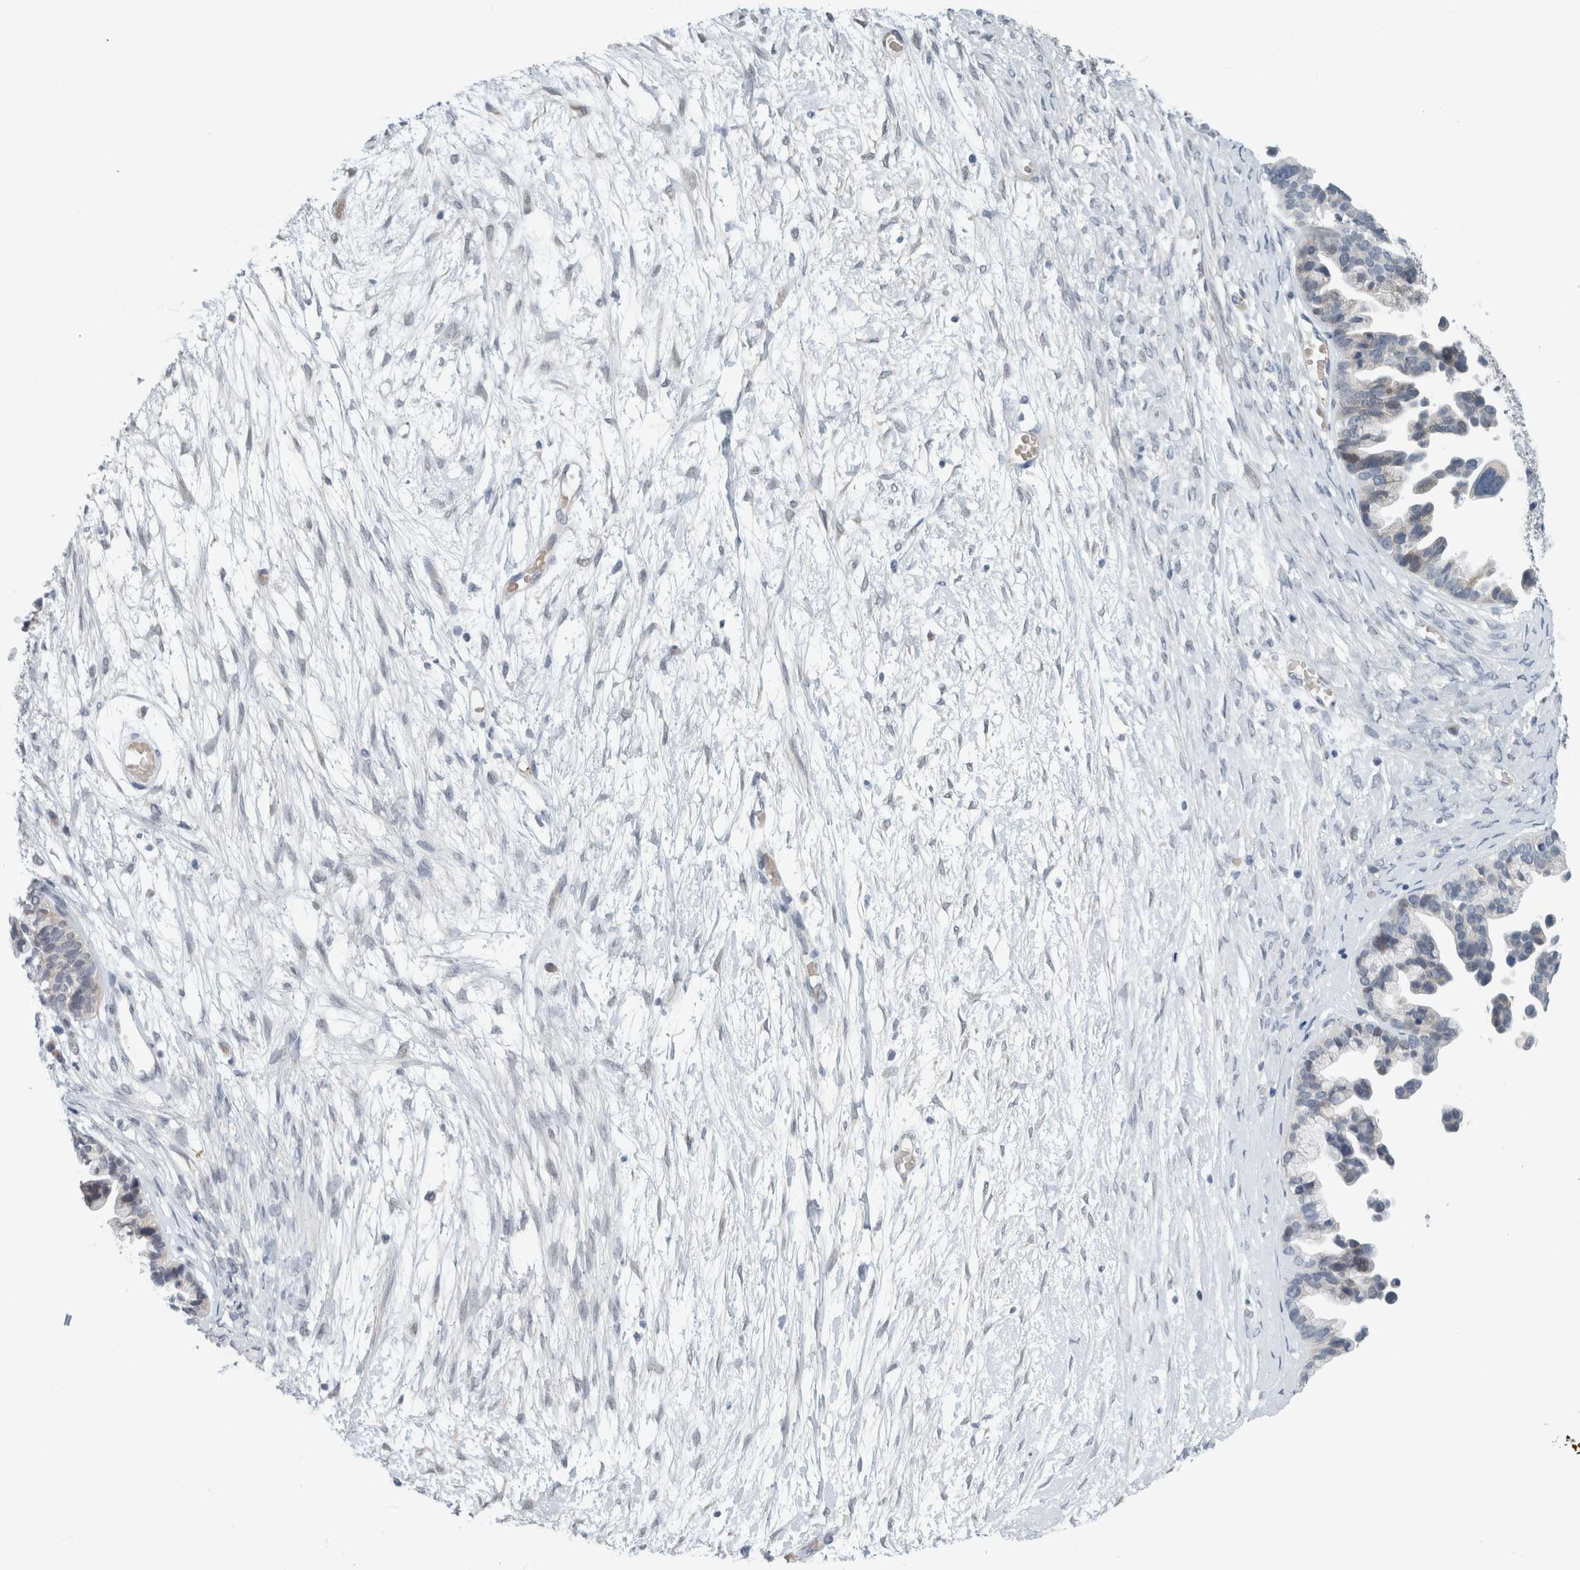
{"staining": {"intensity": "weak", "quantity": "<25%", "location": "cytoplasmic/membranous"}, "tissue": "ovarian cancer", "cell_type": "Tumor cells", "image_type": "cancer", "snomed": [{"axis": "morphology", "description": "Cystadenocarcinoma, serous, NOS"}, {"axis": "topography", "description": "Ovary"}], "caption": "Immunohistochemistry histopathology image of neoplastic tissue: serous cystadenocarcinoma (ovarian) stained with DAB shows no significant protein staining in tumor cells. Brightfield microscopy of IHC stained with DAB (brown) and hematoxylin (blue), captured at high magnification.", "gene": "CRAT", "patient": {"sex": "female", "age": 56}}